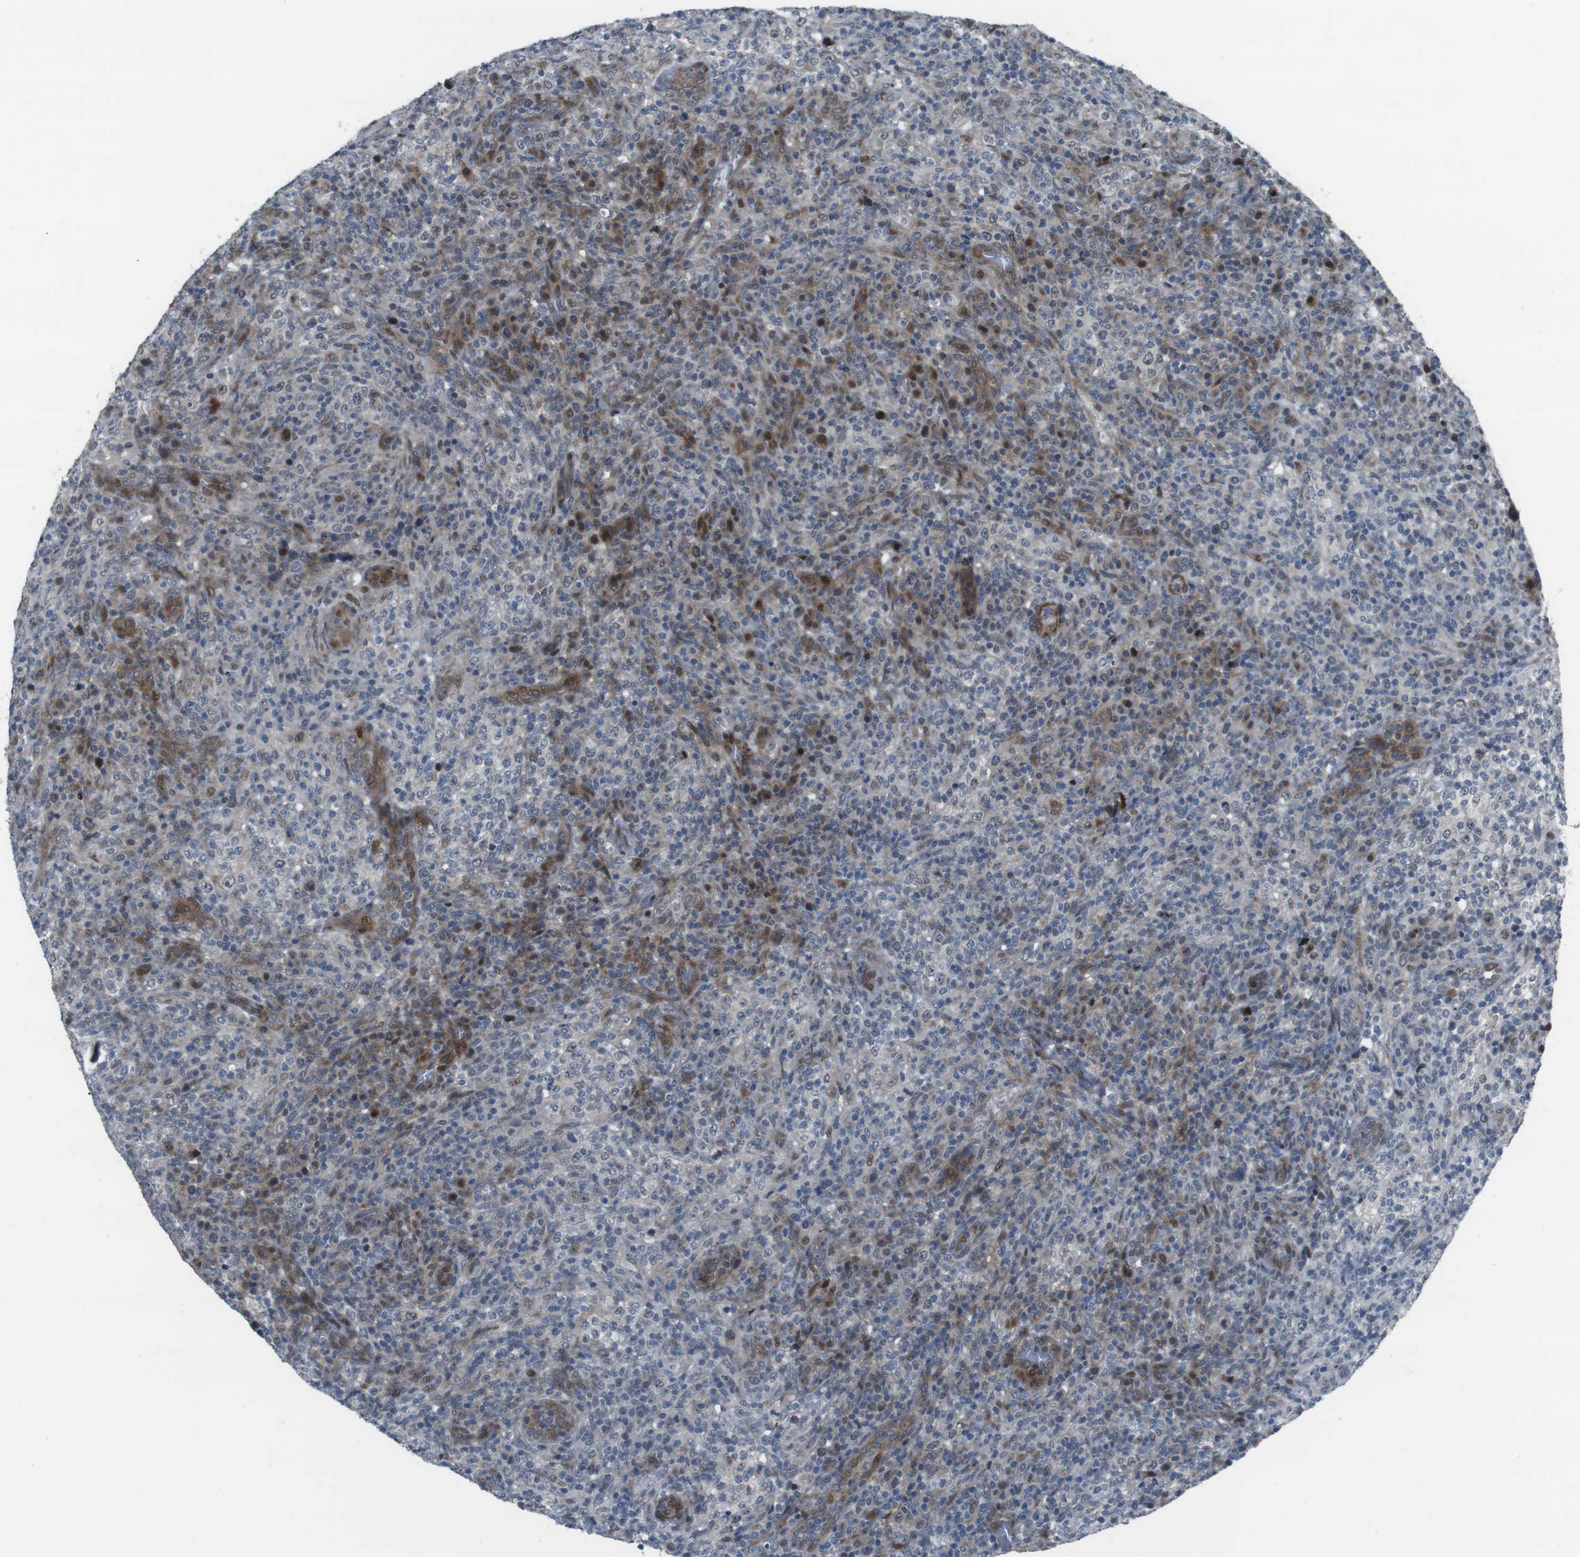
{"staining": {"intensity": "weak", "quantity": "25%-75%", "location": "cytoplasmic/membranous,nuclear"}, "tissue": "lymphoma", "cell_type": "Tumor cells", "image_type": "cancer", "snomed": [{"axis": "morphology", "description": "Malignant lymphoma, non-Hodgkin's type, High grade"}, {"axis": "topography", "description": "Lymph node"}], "caption": "Lymphoma stained with a brown dye reveals weak cytoplasmic/membranous and nuclear positive staining in about 25%-75% of tumor cells.", "gene": "PBRM1", "patient": {"sex": "female", "age": 76}}